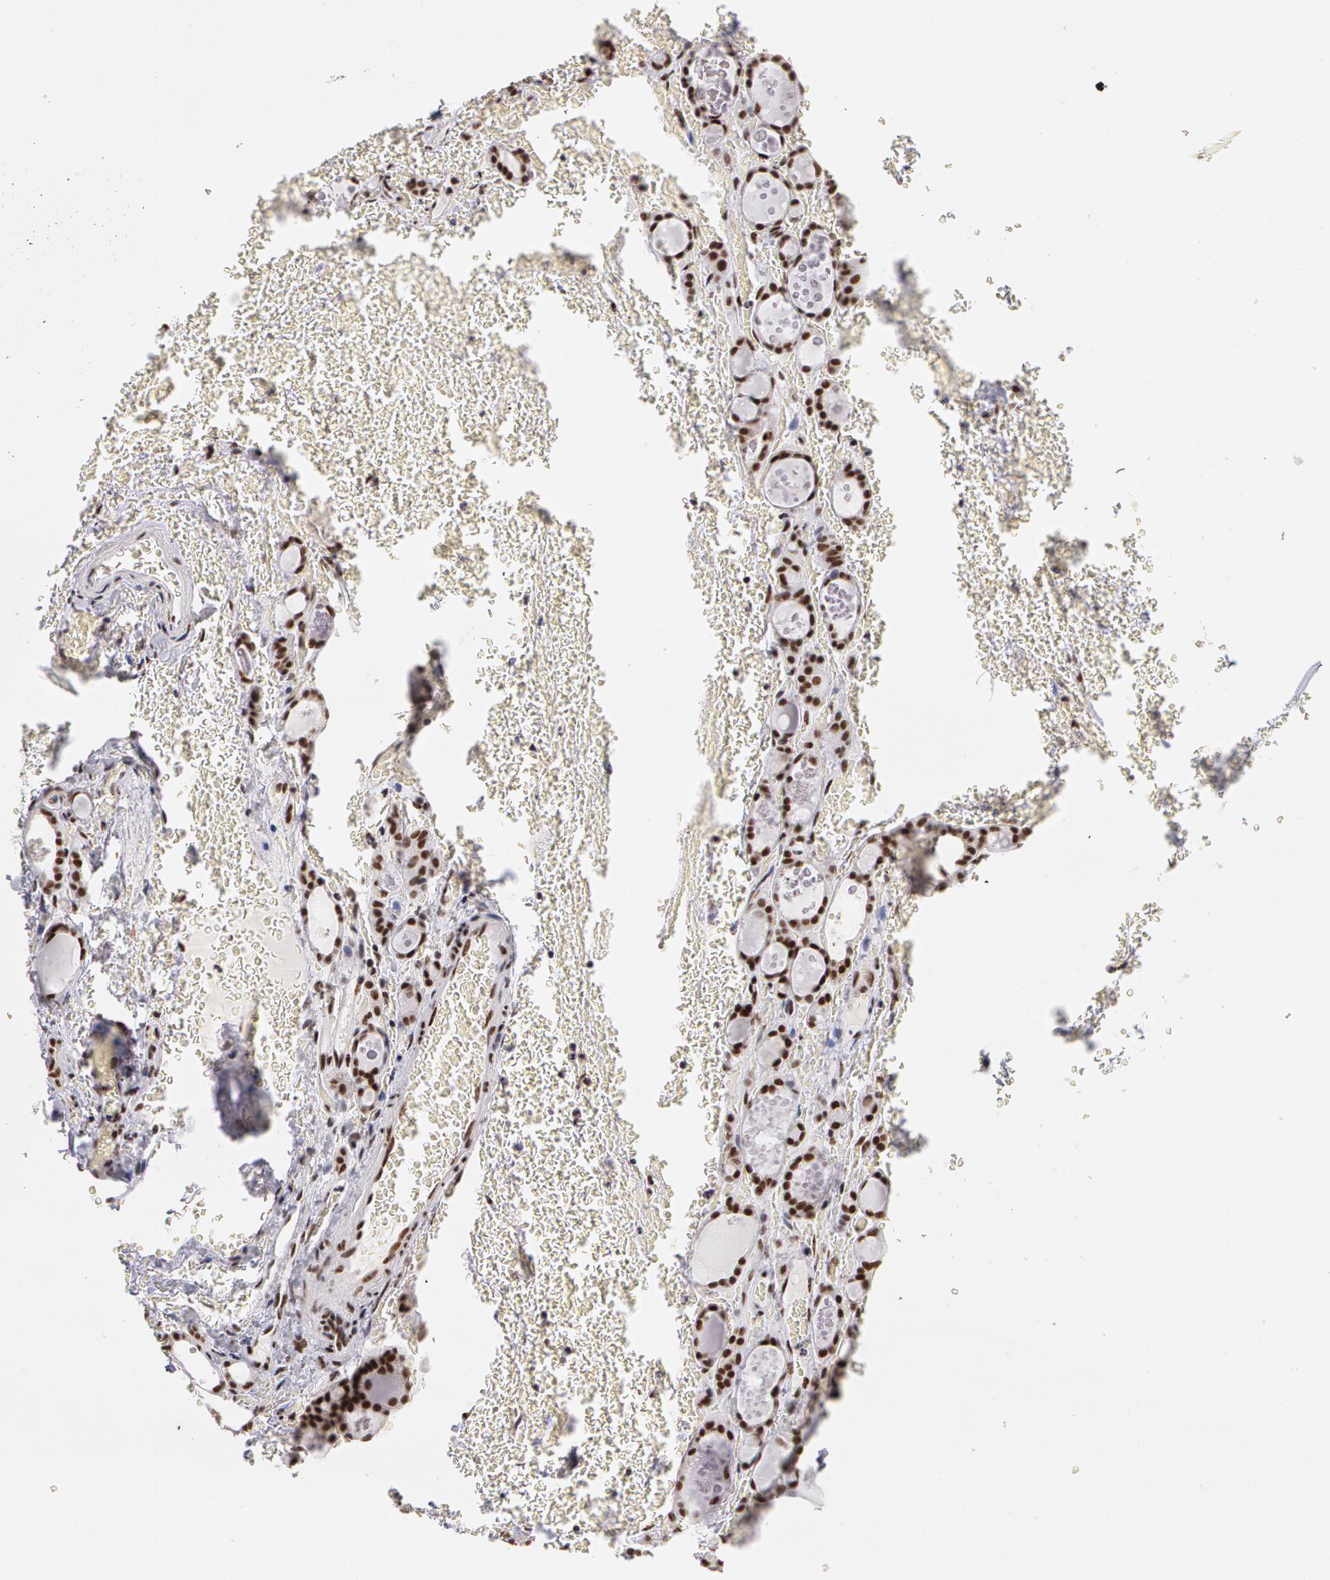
{"staining": {"intensity": "strong", "quantity": ">75%", "location": "nuclear"}, "tissue": "thyroid cancer", "cell_type": "Tumor cells", "image_type": "cancer", "snomed": [{"axis": "morphology", "description": "Follicular adenoma carcinoma, NOS"}, {"axis": "topography", "description": "Thyroid gland"}], "caption": "IHC micrograph of neoplastic tissue: human thyroid cancer (follicular adenoma carcinoma) stained using immunohistochemistry reveals high levels of strong protein expression localized specifically in the nuclear of tumor cells, appearing as a nuclear brown color.", "gene": "PNN", "patient": {"sex": "female", "age": 71}}